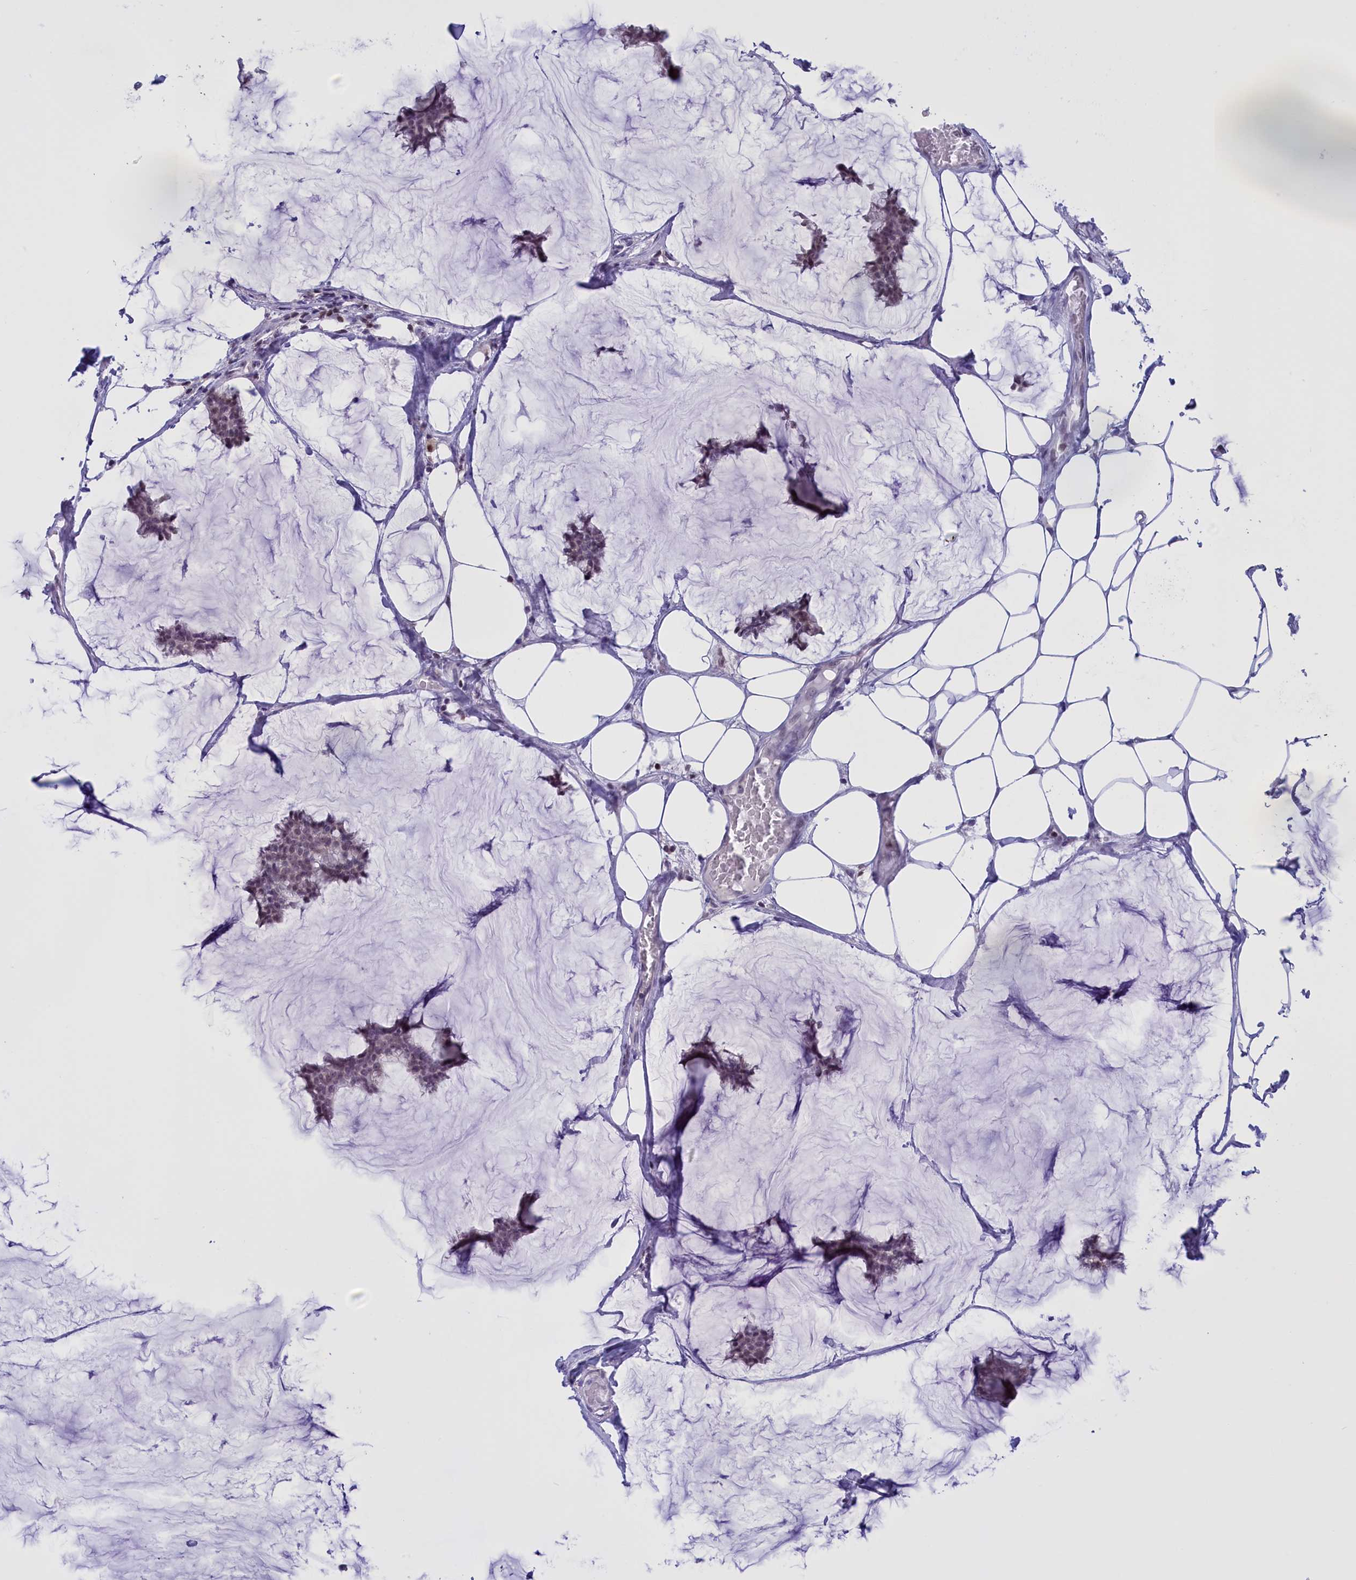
{"staining": {"intensity": "weak", "quantity": "<25%", "location": "nuclear"}, "tissue": "breast cancer", "cell_type": "Tumor cells", "image_type": "cancer", "snomed": [{"axis": "morphology", "description": "Duct carcinoma"}, {"axis": "topography", "description": "Breast"}], "caption": "Photomicrograph shows no protein positivity in tumor cells of breast cancer (invasive ductal carcinoma) tissue. (DAB (3,3'-diaminobenzidine) immunohistochemistry with hematoxylin counter stain).", "gene": "IZUMO2", "patient": {"sex": "female", "age": 93}}